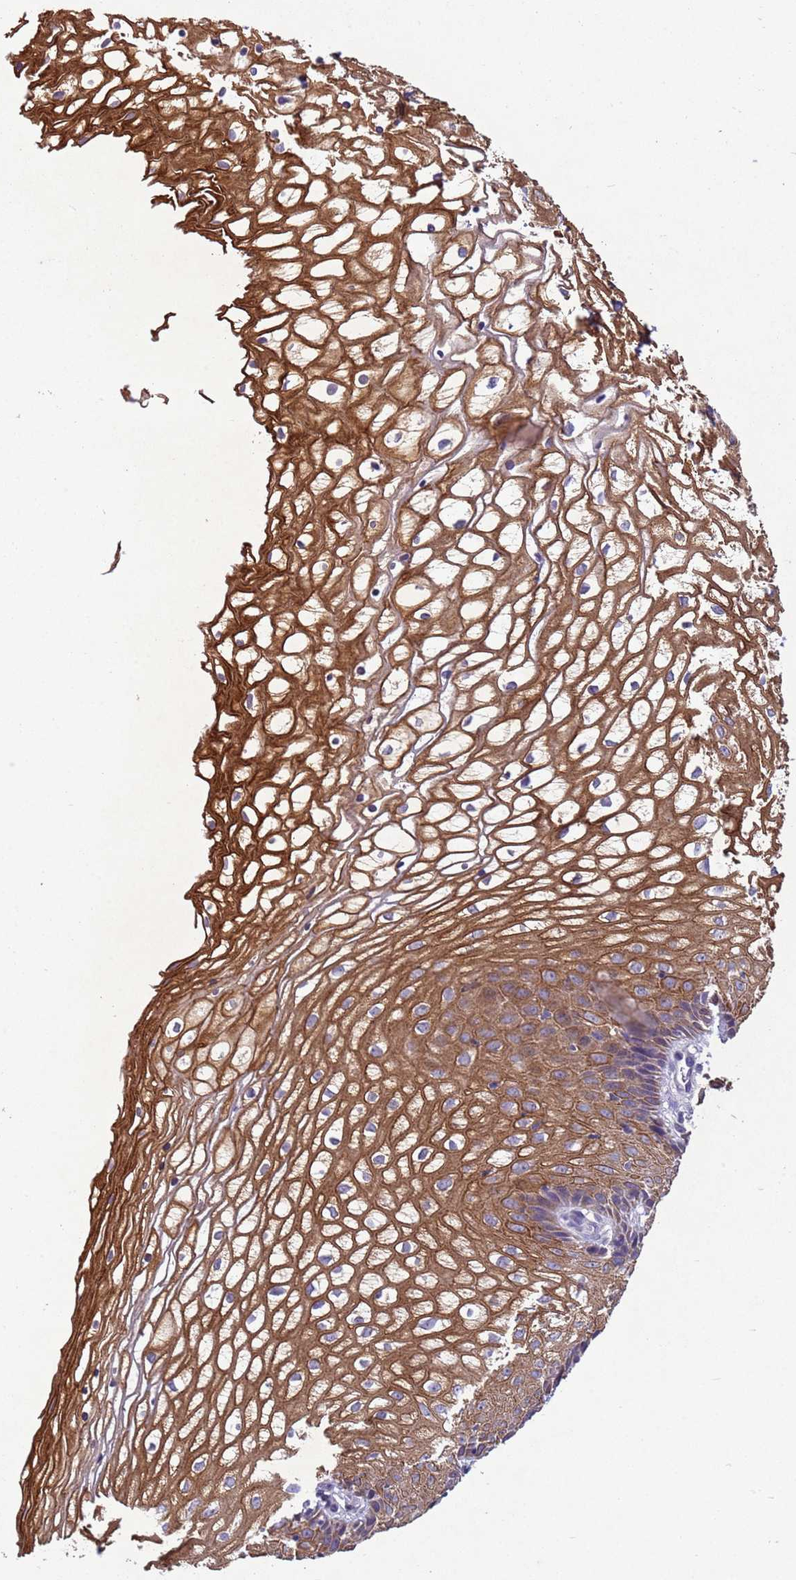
{"staining": {"intensity": "strong", "quantity": ">75%", "location": "cytoplasmic/membranous"}, "tissue": "vagina", "cell_type": "Squamous epithelial cells", "image_type": "normal", "snomed": [{"axis": "morphology", "description": "Normal tissue, NOS"}, {"axis": "topography", "description": "Vagina"}], "caption": "Vagina stained with a brown dye reveals strong cytoplasmic/membranous positive expression in approximately >75% of squamous epithelial cells.", "gene": "NLRP11", "patient": {"sex": "female", "age": 34}}